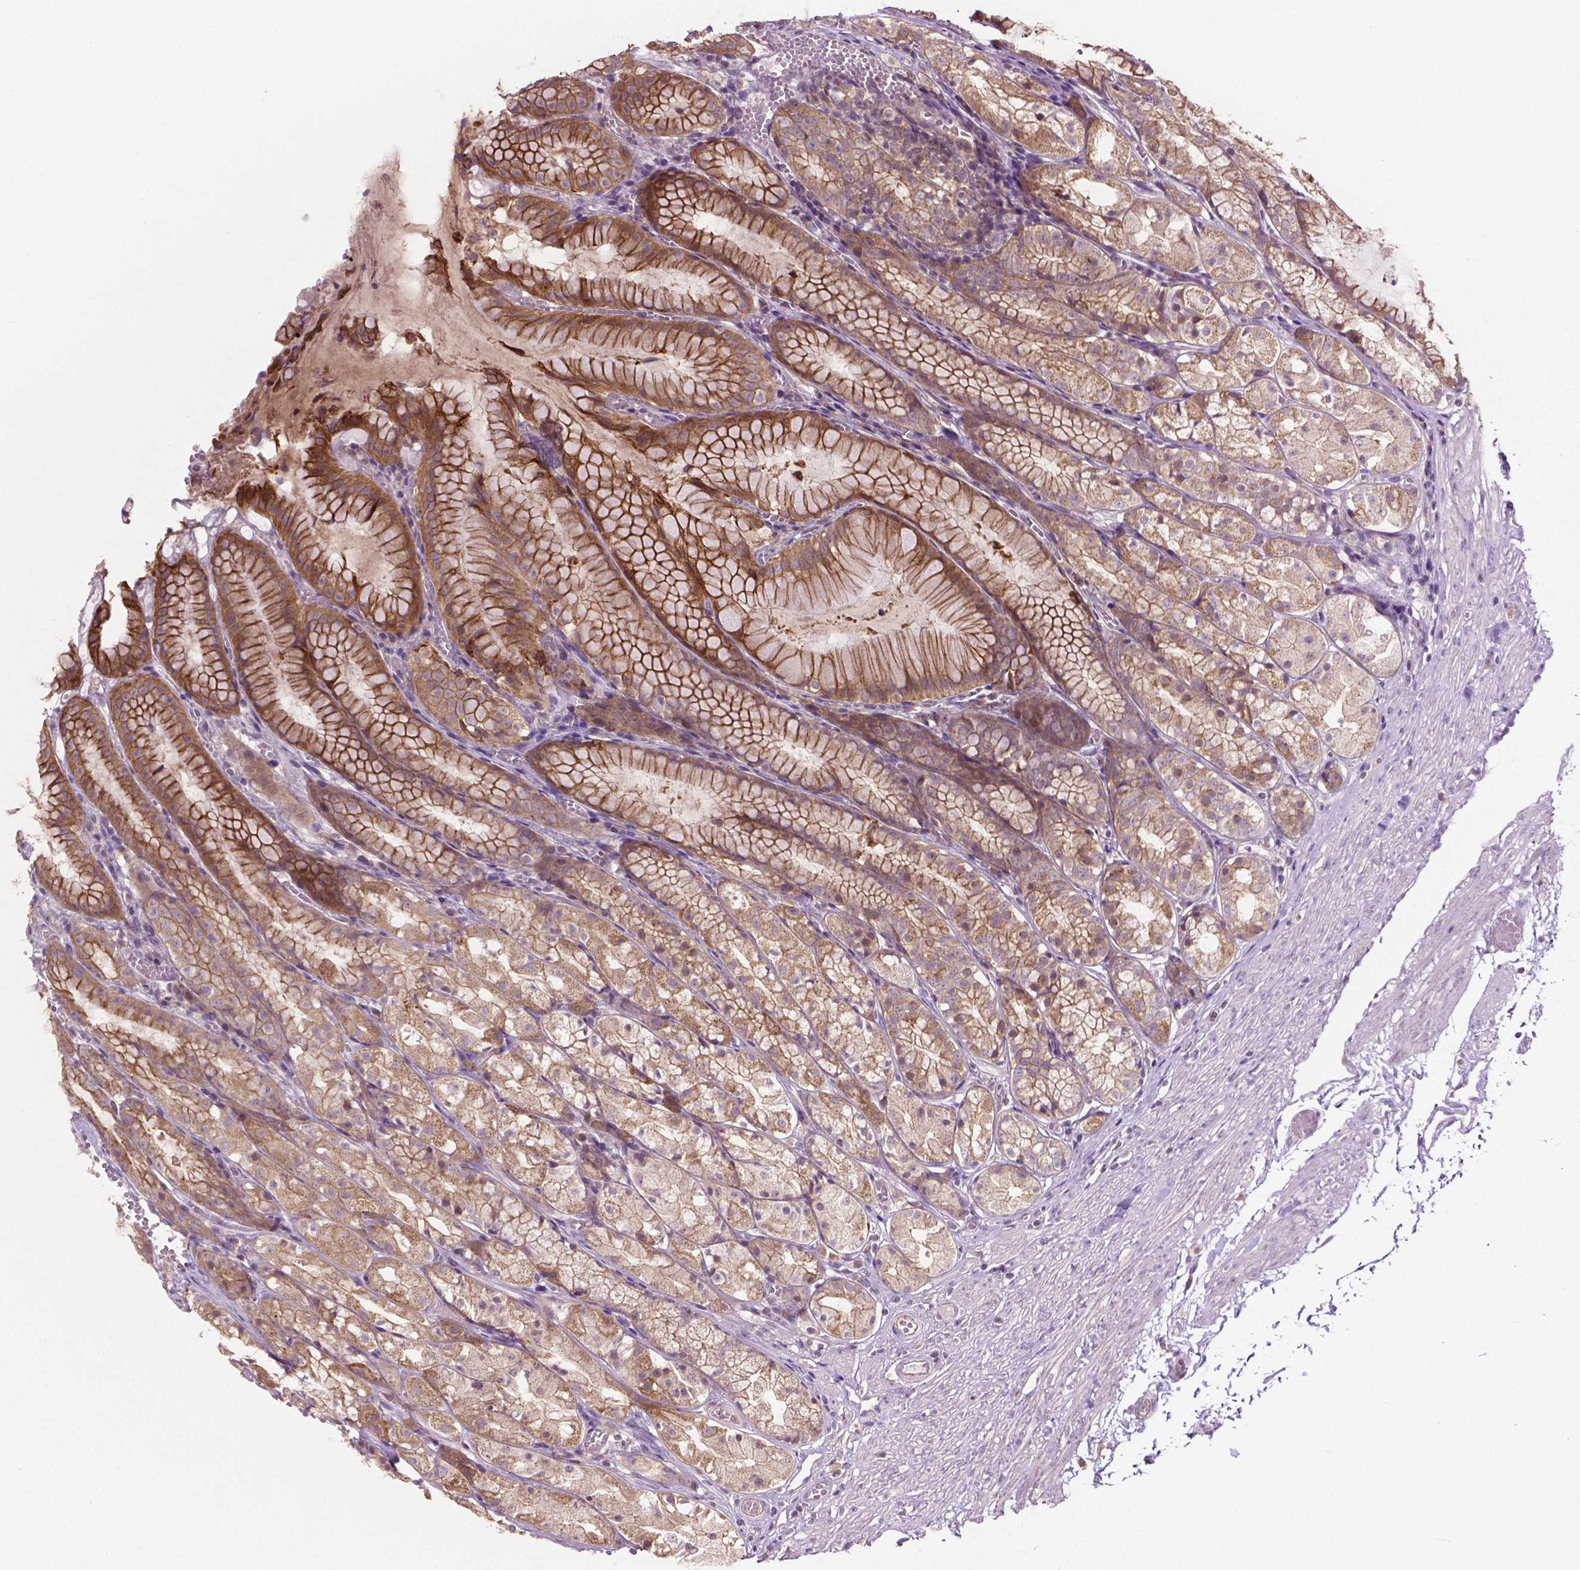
{"staining": {"intensity": "moderate", "quantity": "25%-75%", "location": "cytoplasmic/membranous"}, "tissue": "stomach", "cell_type": "Glandular cells", "image_type": "normal", "snomed": [{"axis": "morphology", "description": "Normal tissue, NOS"}, {"axis": "topography", "description": "Stomach"}], "caption": "Stomach stained with DAB IHC demonstrates medium levels of moderate cytoplasmic/membranous staining in about 25%-75% of glandular cells. The staining was performed using DAB (3,3'-diaminobenzidine), with brown indicating positive protein expression. Nuclei are stained blue with hematoxylin.", "gene": "MZT1", "patient": {"sex": "male", "age": 70}}